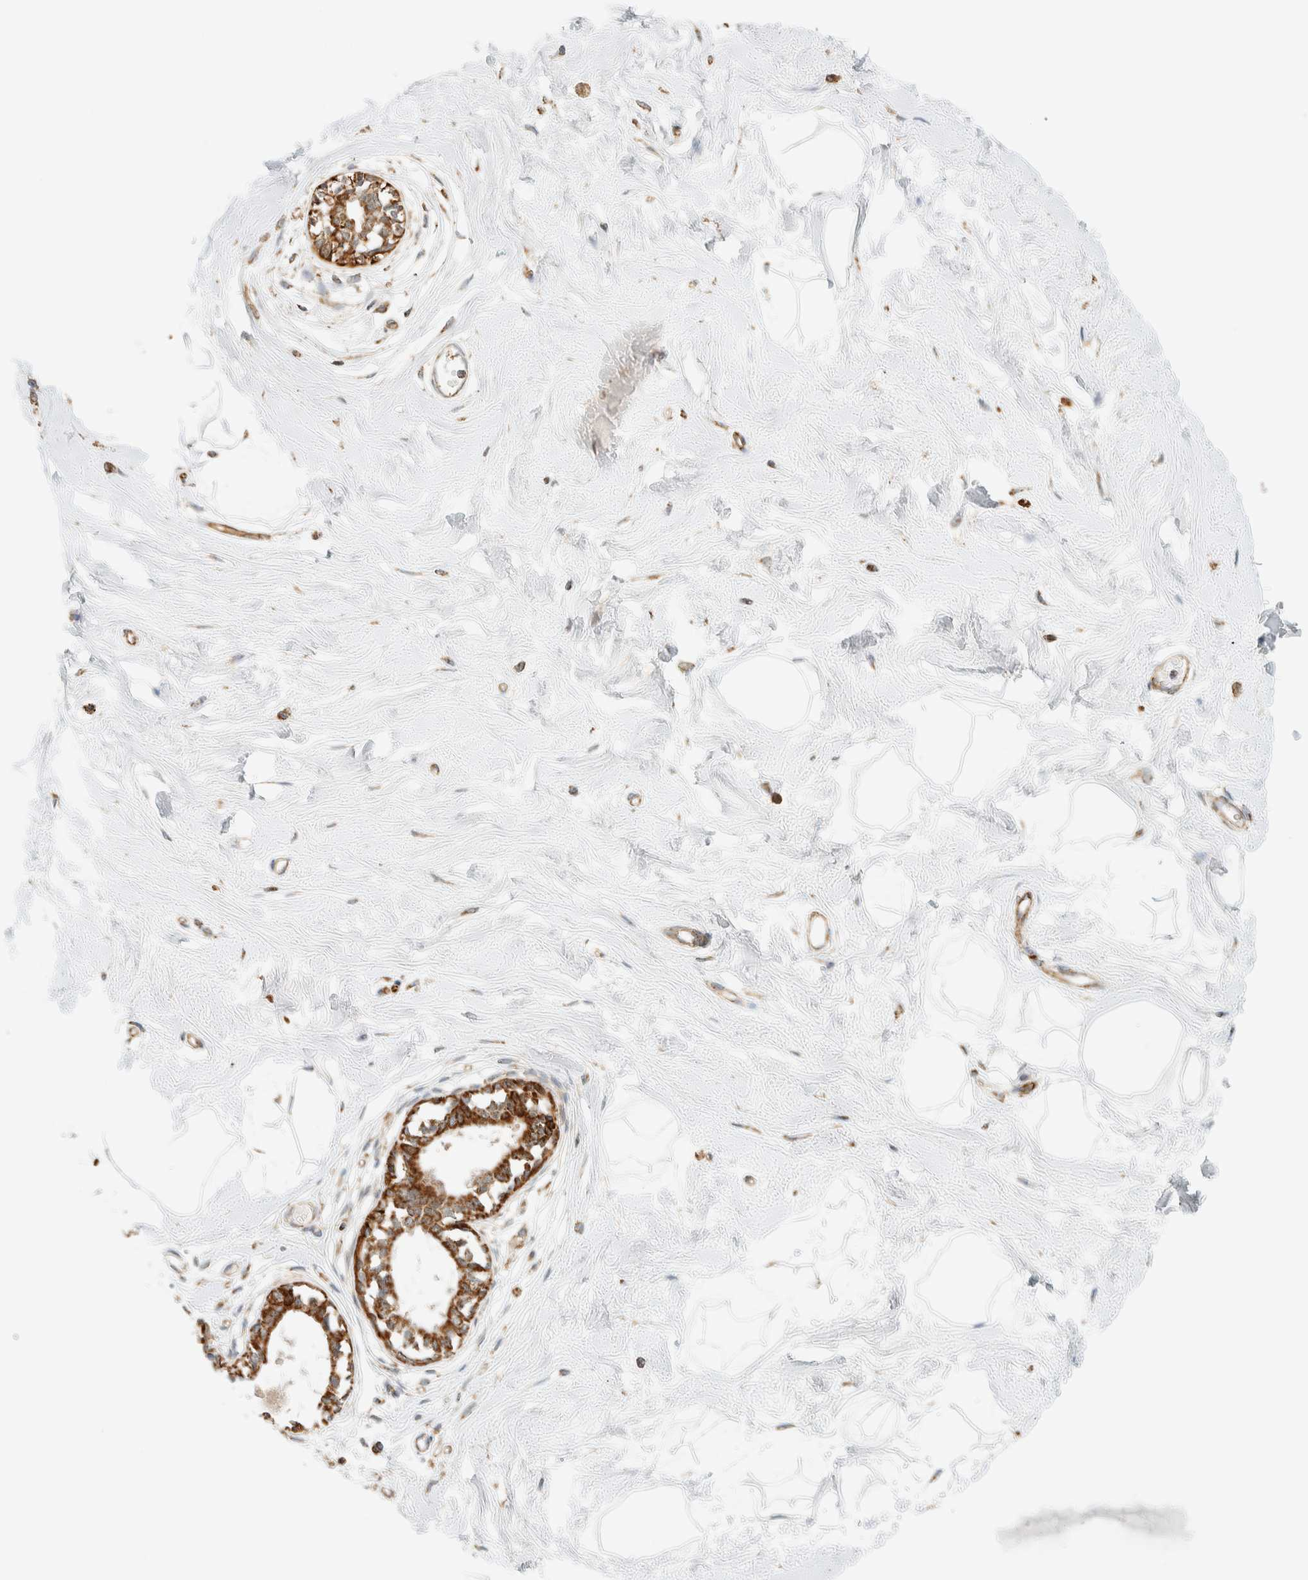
{"staining": {"intensity": "negative", "quantity": "none", "location": "none"}, "tissue": "breast", "cell_type": "Adipocytes", "image_type": "normal", "snomed": [{"axis": "morphology", "description": "Normal tissue, NOS"}, {"axis": "topography", "description": "Breast"}], "caption": "This is a photomicrograph of IHC staining of benign breast, which shows no positivity in adipocytes. (DAB immunohistochemistry visualized using brightfield microscopy, high magnification).", "gene": "KIFAP3", "patient": {"sex": "female", "age": 45}}